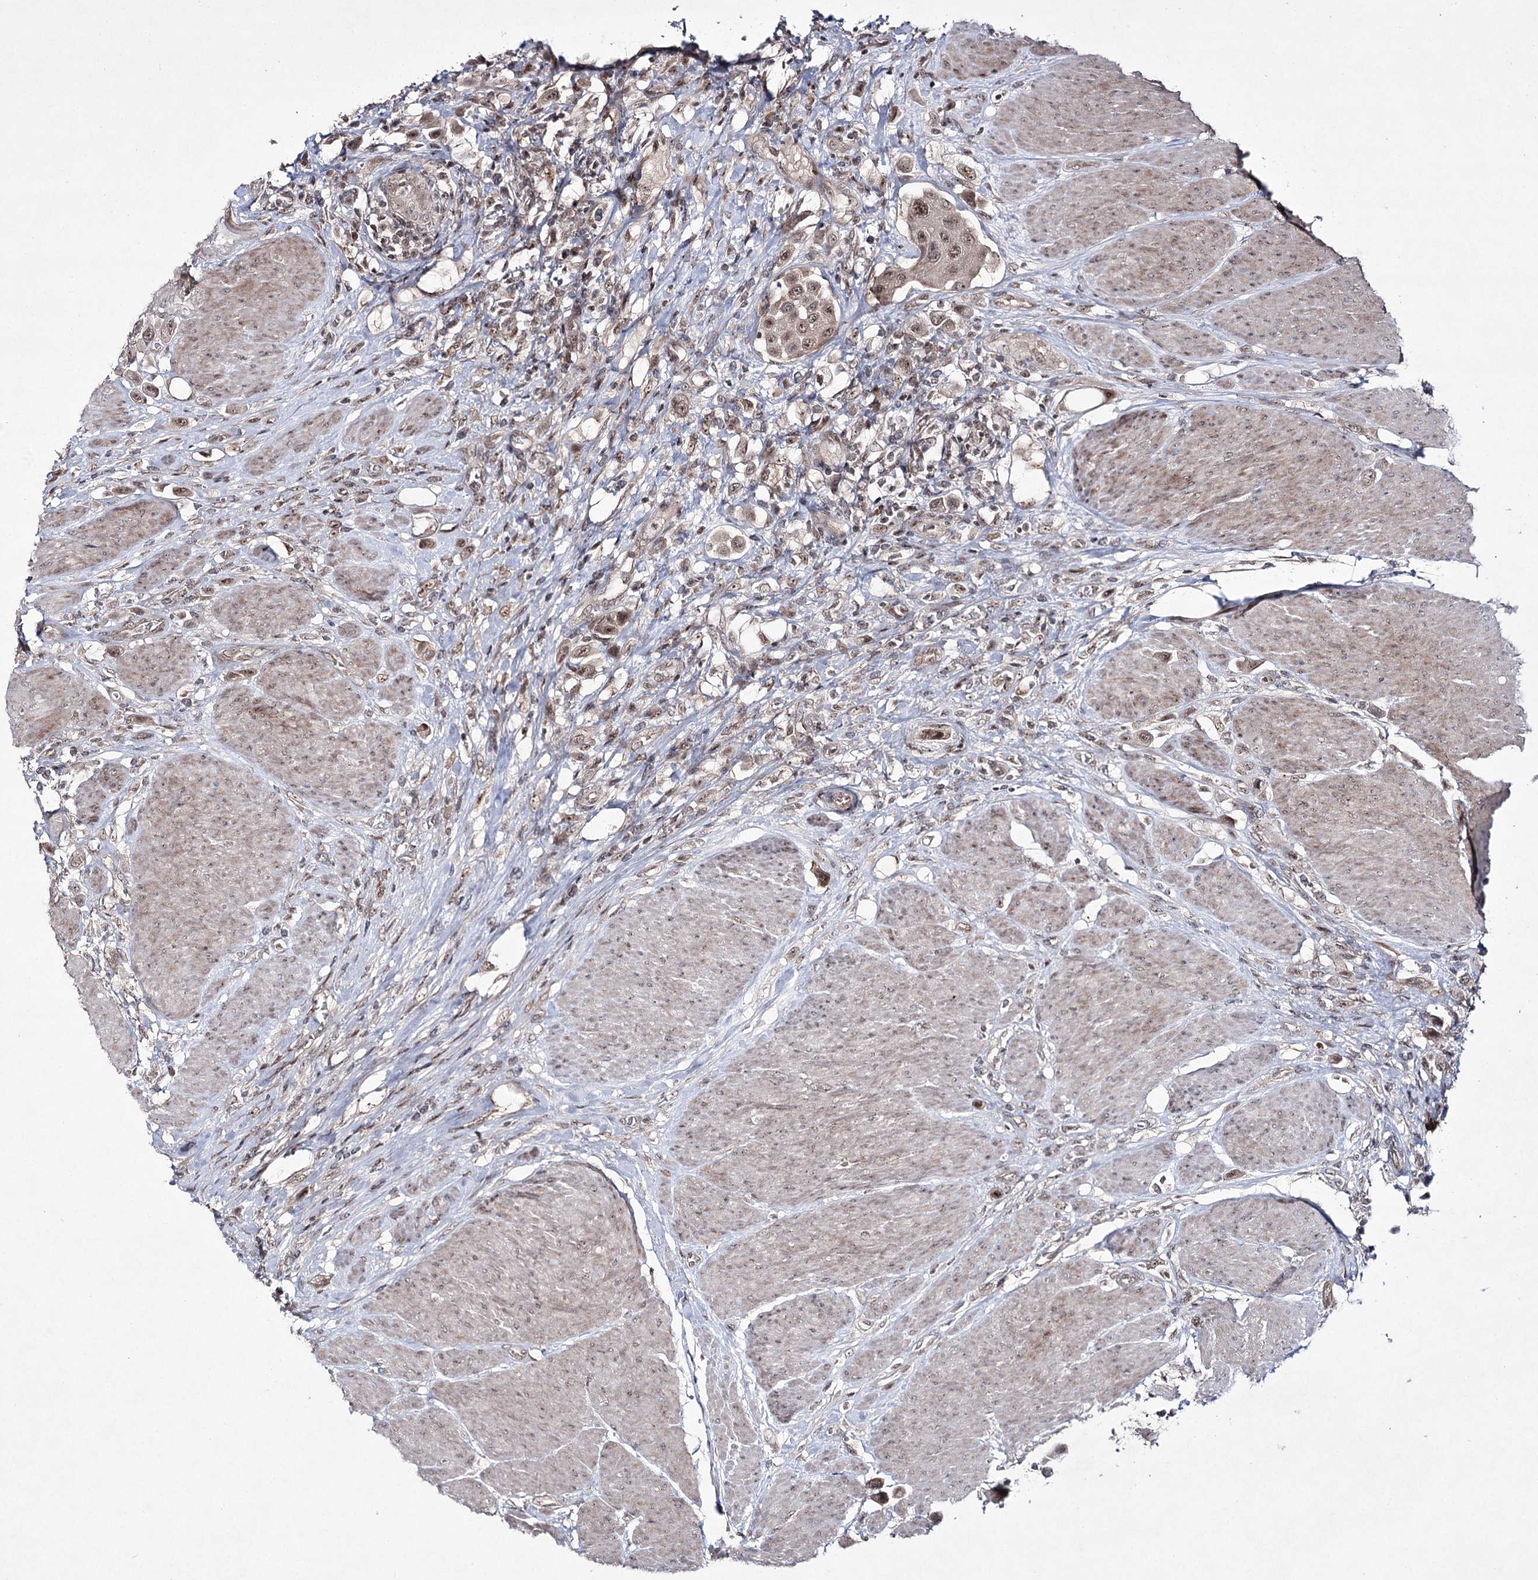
{"staining": {"intensity": "moderate", "quantity": ">75%", "location": "nuclear"}, "tissue": "urothelial cancer", "cell_type": "Tumor cells", "image_type": "cancer", "snomed": [{"axis": "morphology", "description": "Urothelial carcinoma, High grade"}, {"axis": "topography", "description": "Urinary bladder"}], "caption": "Protein staining by IHC reveals moderate nuclear expression in about >75% of tumor cells in urothelial carcinoma (high-grade). (DAB IHC with brightfield microscopy, high magnification).", "gene": "HOXC11", "patient": {"sex": "male", "age": 50}}